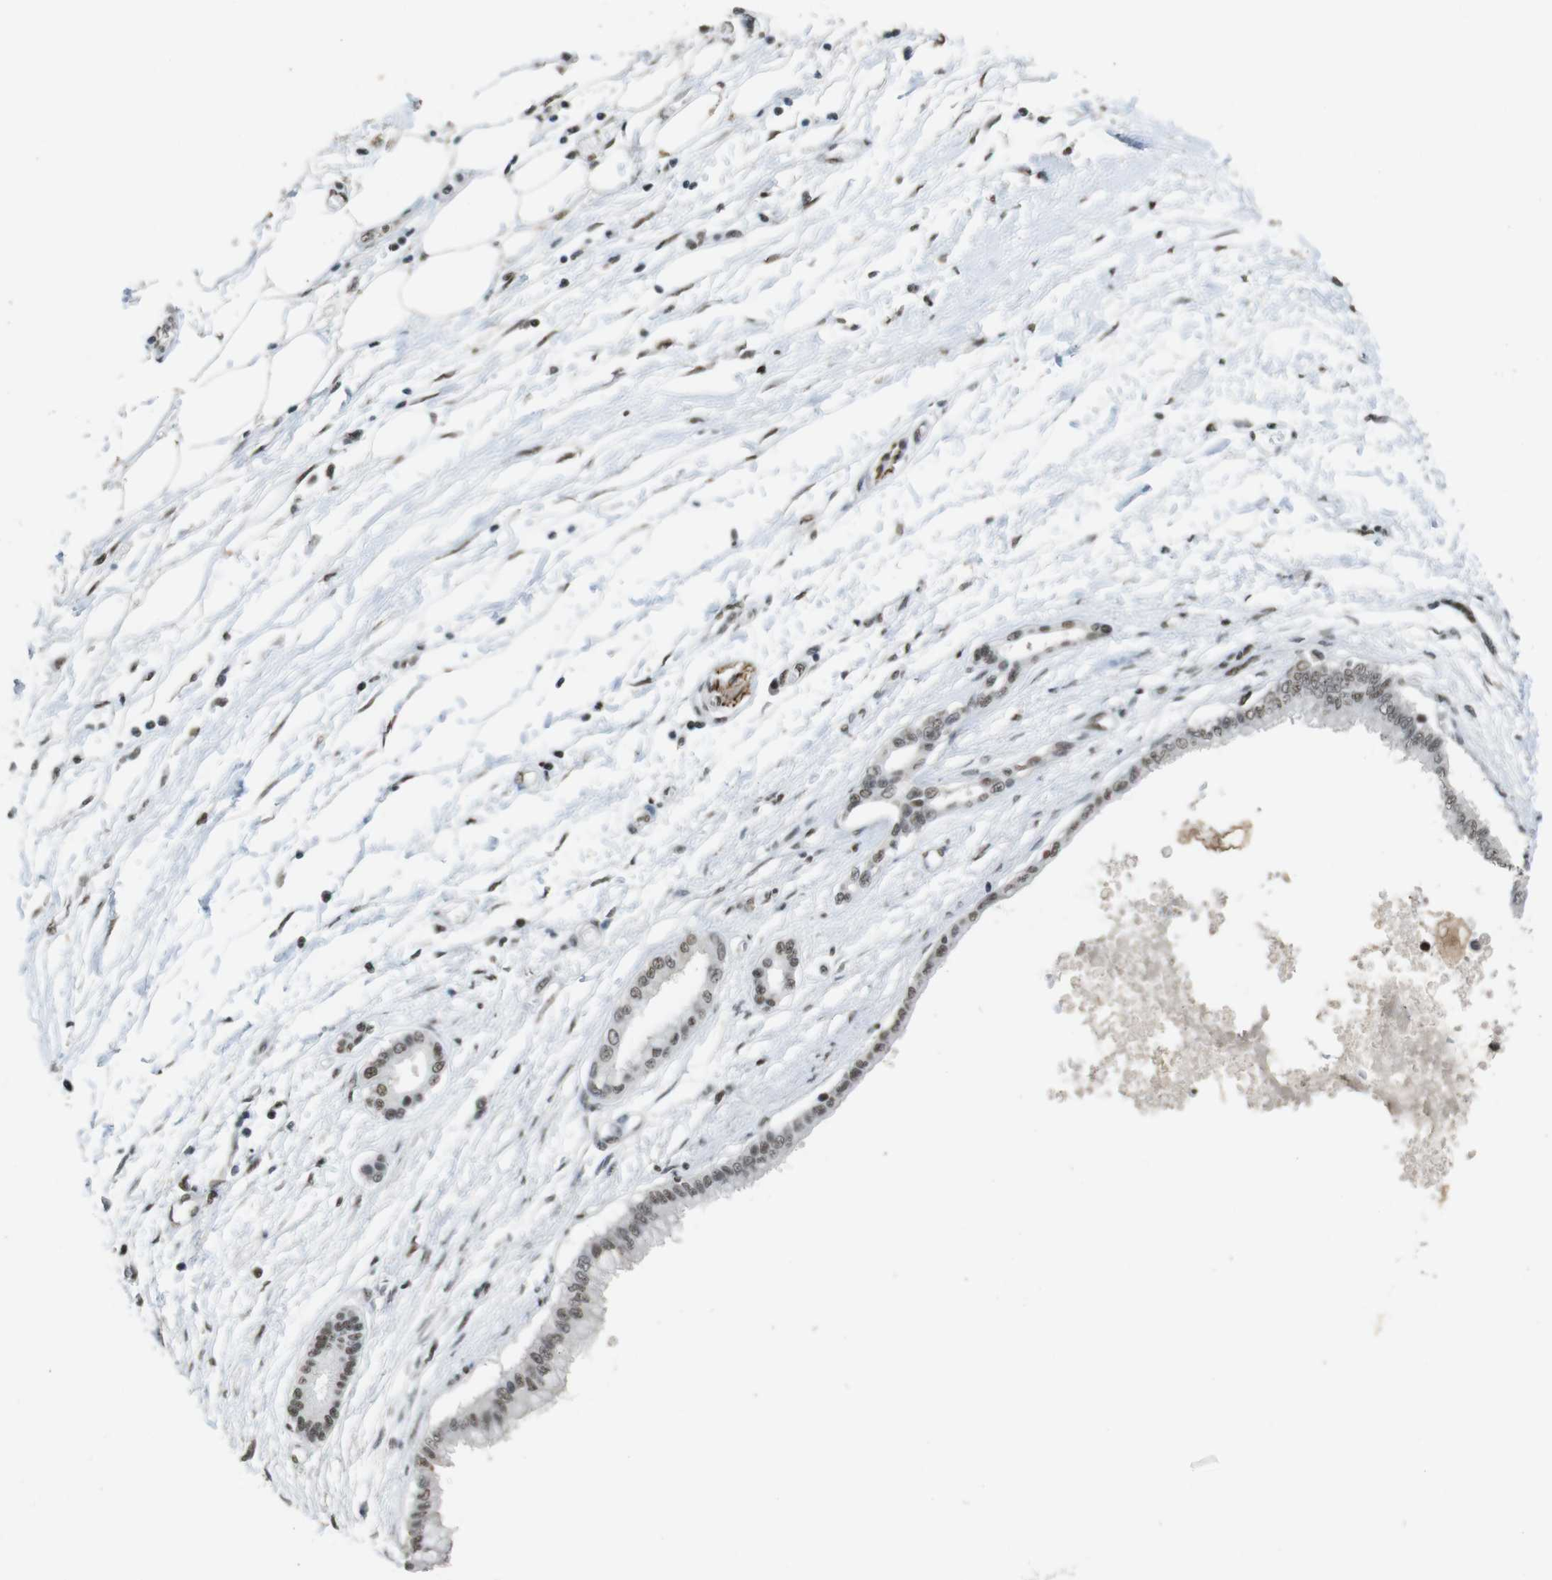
{"staining": {"intensity": "moderate", "quantity": ">75%", "location": "nuclear"}, "tissue": "pancreatic cancer", "cell_type": "Tumor cells", "image_type": "cancer", "snomed": [{"axis": "morphology", "description": "Adenocarcinoma, NOS"}, {"axis": "topography", "description": "Pancreas"}], "caption": "Immunohistochemistry (IHC) (DAB (3,3'-diaminobenzidine)) staining of pancreatic cancer (adenocarcinoma) reveals moderate nuclear protein positivity in about >75% of tumor cells.", "gene": "CSNK2B", "patient": {"sex": "male", "age": 56}}